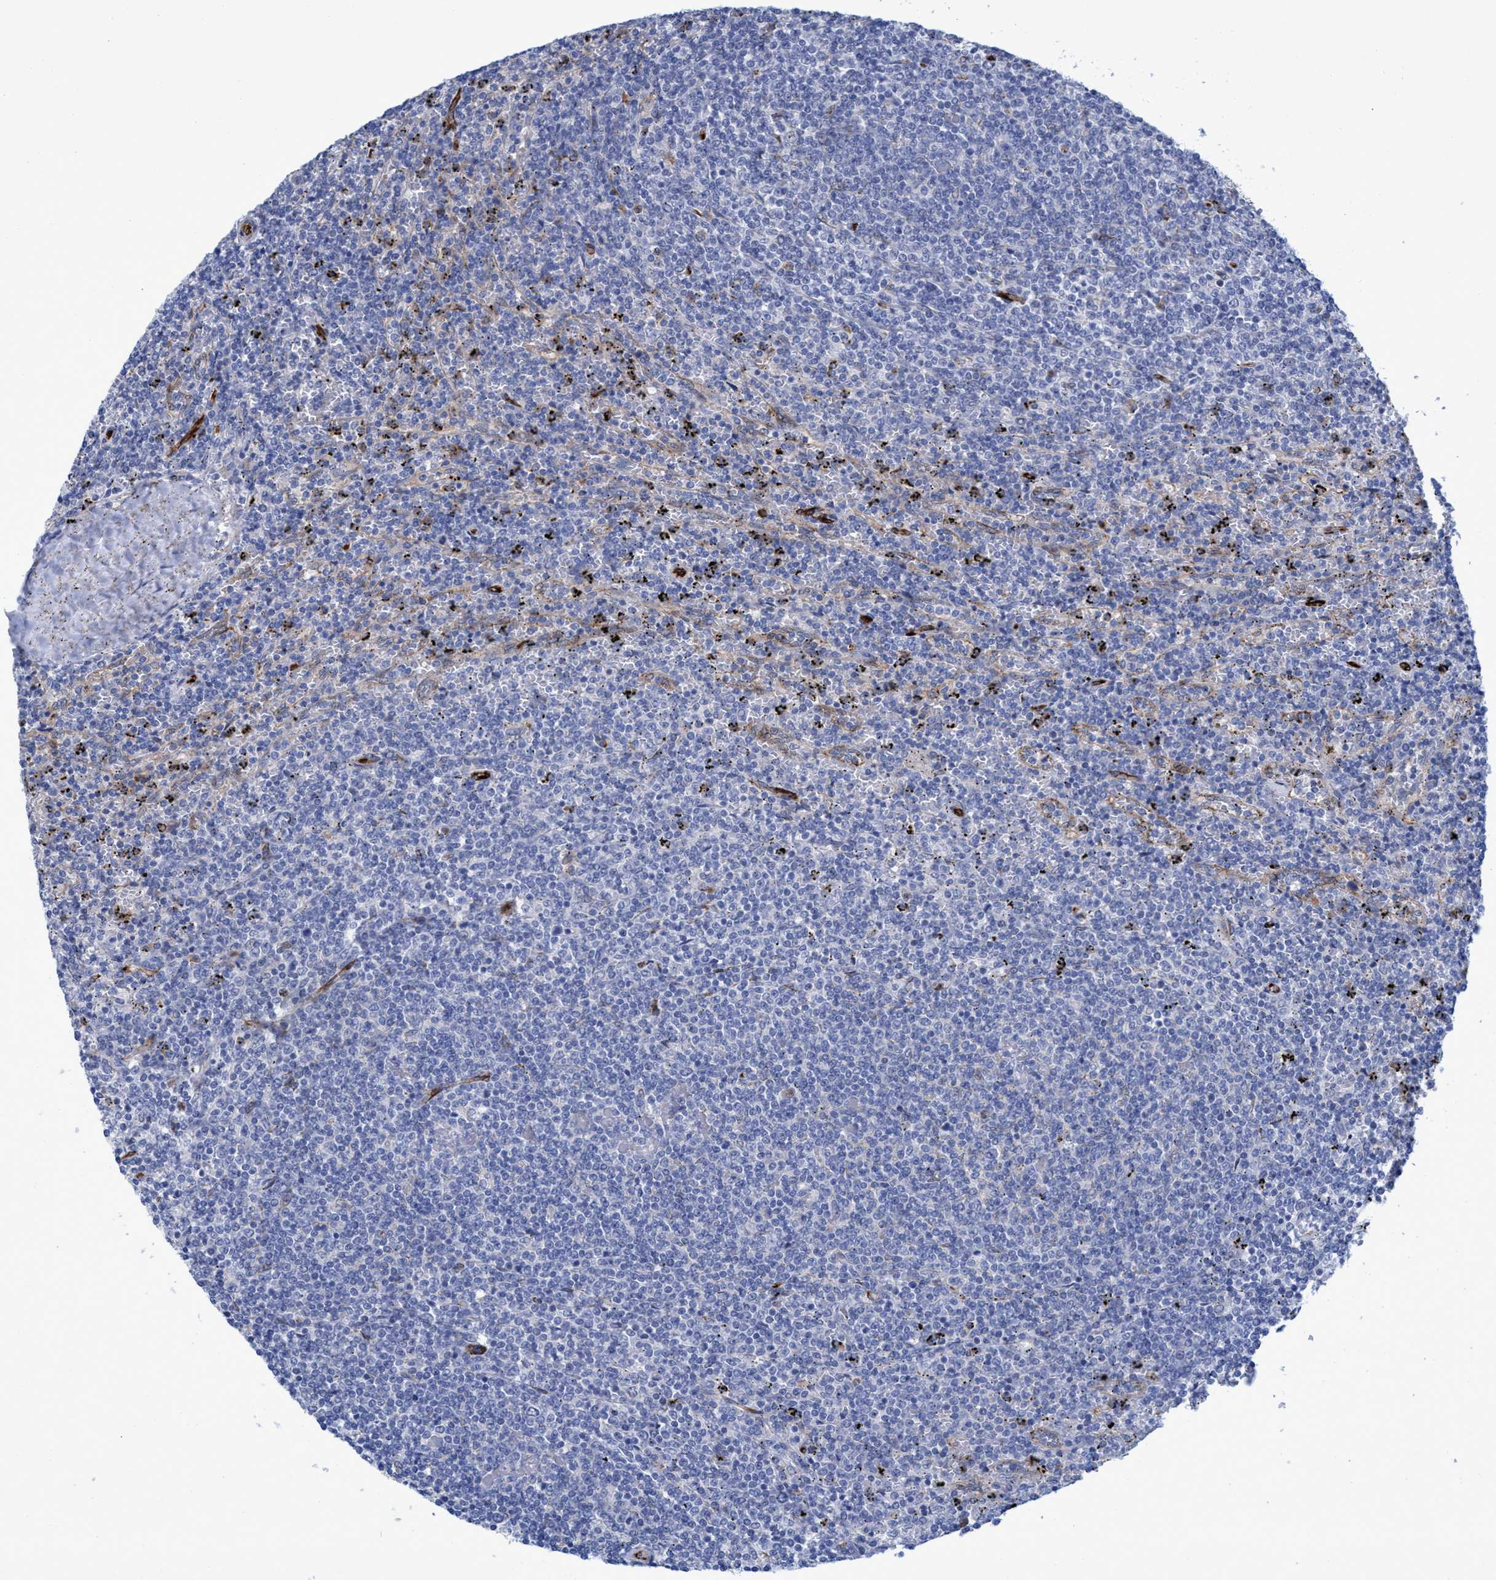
{"staining": {"intensity": "negative", "quantity": "none", "location": "none"}, "tissue": "lymphoma", "cell_type": "Tumor cells", "image_type": "cancer", "snomed": [{"axis": "morphology", "description": "Malignant lymphoma, non-Hodgkin's type, Low grade"}, {"axis": "topography", "description": "Spleen"}], "caption": "Protein analysis of lymphoma displays no significant expression in tumor cells. (DAB IHC visualized using brightfield microscopy, high magnification).", "gene": "SLC43A2", "patient": {"sex": "female", "age": 50}}